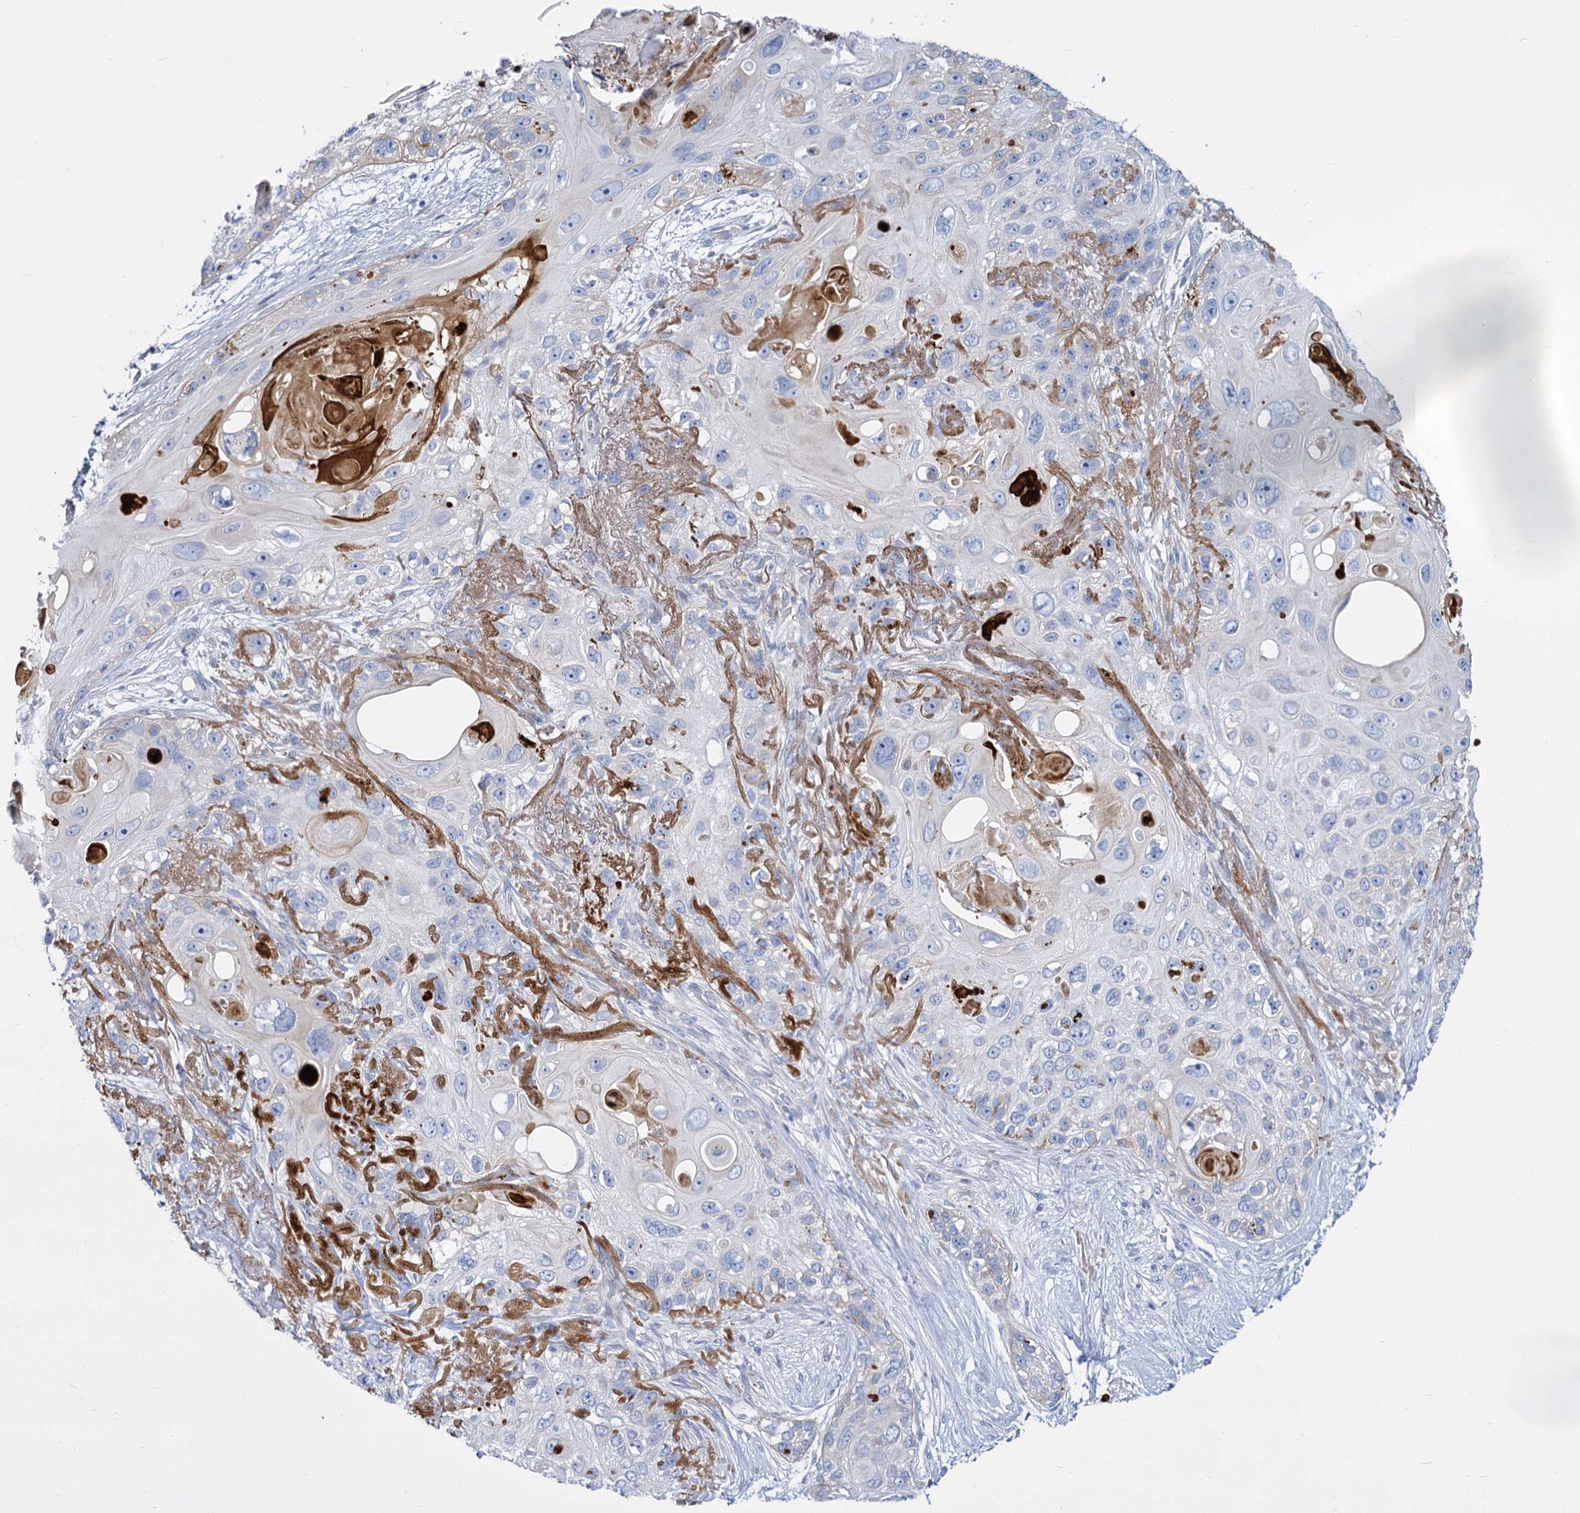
{"staining": {"intensity": "negative", "quantity": "none", "location": "none"}, "tissue": "skin cancer", "cell_type": "Tumor cells", "image_type": "cancer", "snomed": [{"axis": "morphology", "description": "Normal tissue, NOS"}, {"axis": "morphology", "description": "Squamous cell carcinoma, NOS"}, {"axis": "topography", "description": "Skin"}], "caption": "This is an IHC micrograph of skin cancer. There is no expression in tumor cells.", "gene": "TRIM77", "patient": {"sex": "male", "age": 72}}